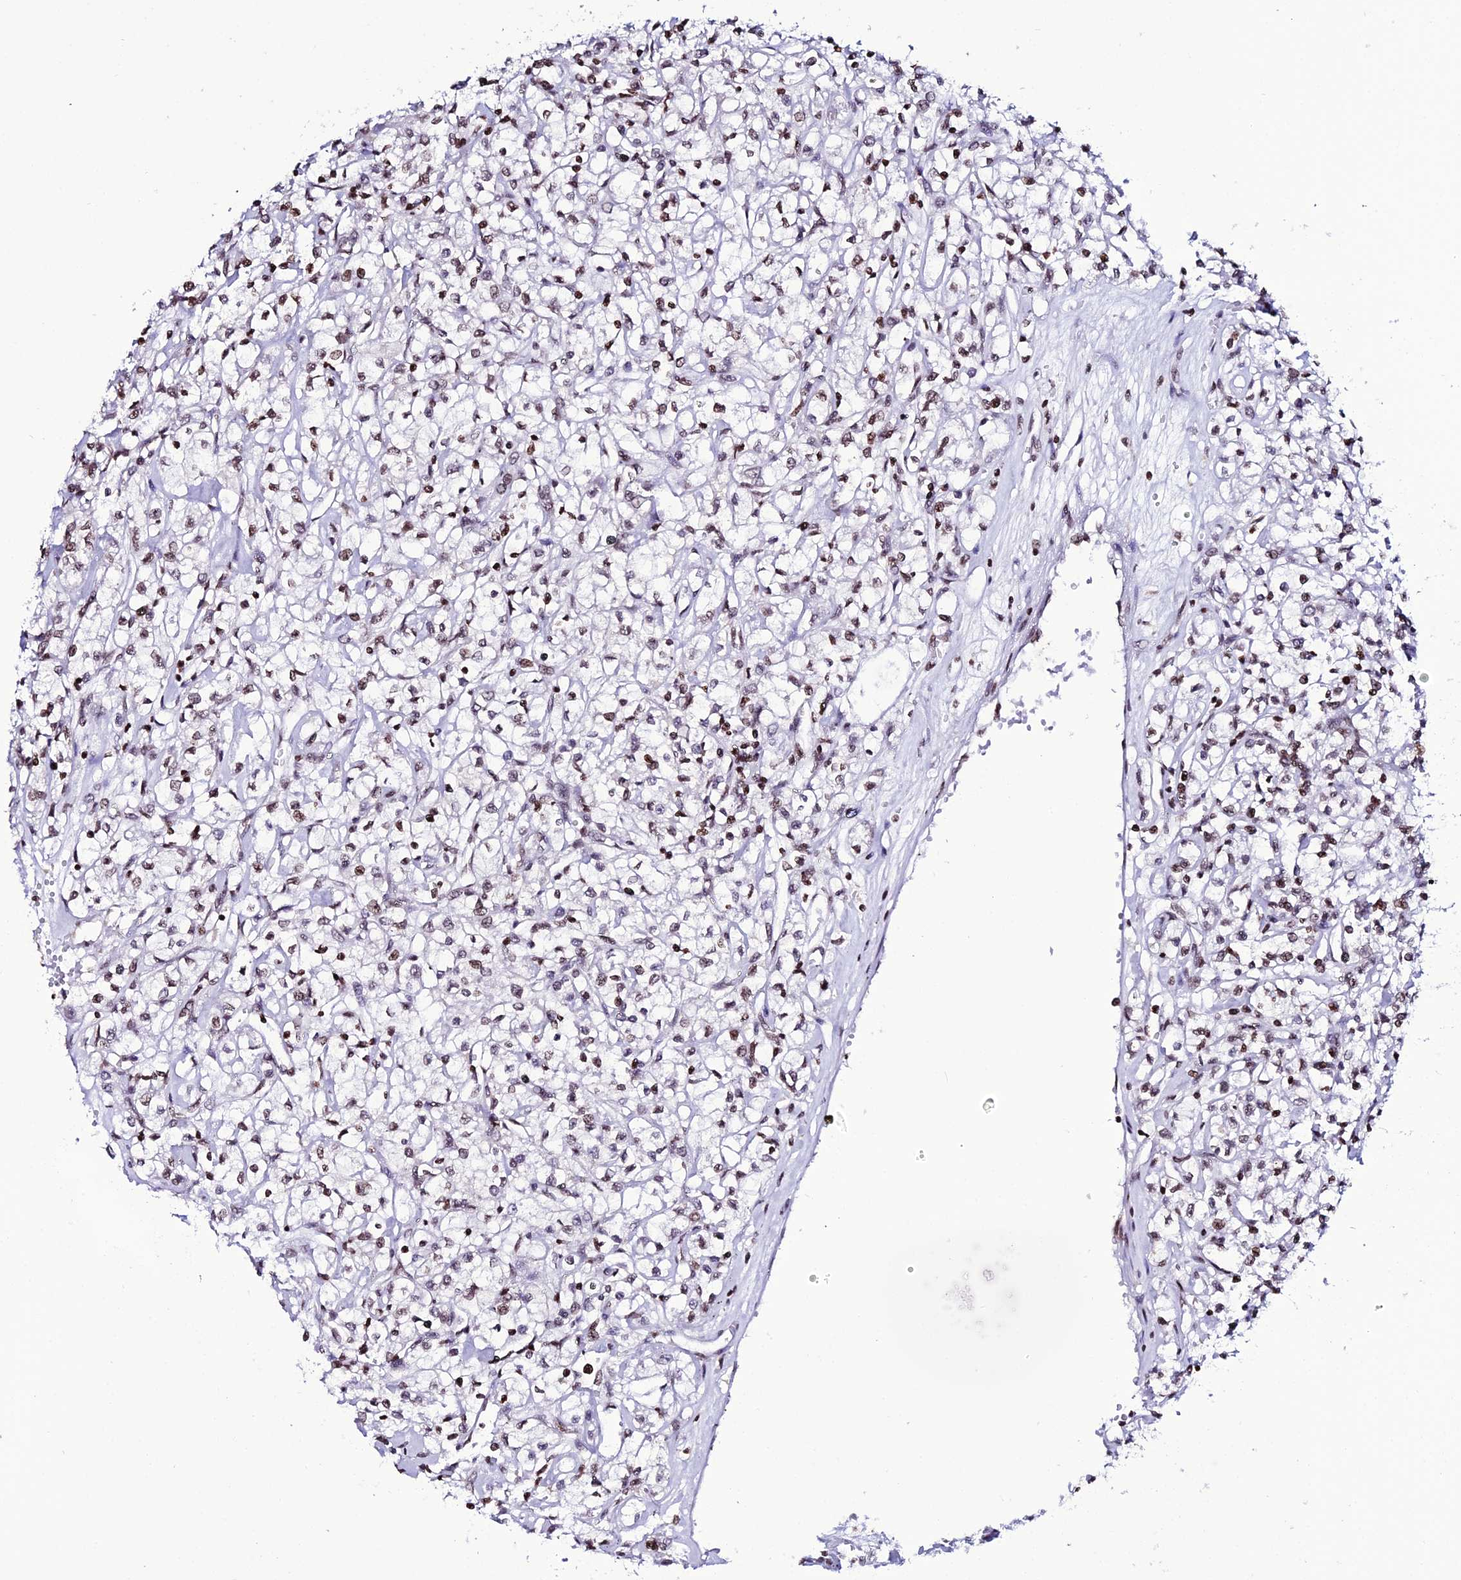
{"staining": {"intensity": "weak", "quantity": ">75%", "location": "nuclear"}, "tissue": "renal cancer", "cell_type": "Tumor cells", "image_type": "cancer", "snomed": [{"axis": "morphology", "description": "Adenocarcinoma, NOS"}, {"axis": "topography", "description": "Kidney"}], "caption": "This is an image of immunohistochemistry staining of renal cancer (adenocarcinoma), which shows weak positivity in the nuclear of tumor cells.", "gene": "MACROH2A2", "patient": {"sex": "female", "age": 59}}